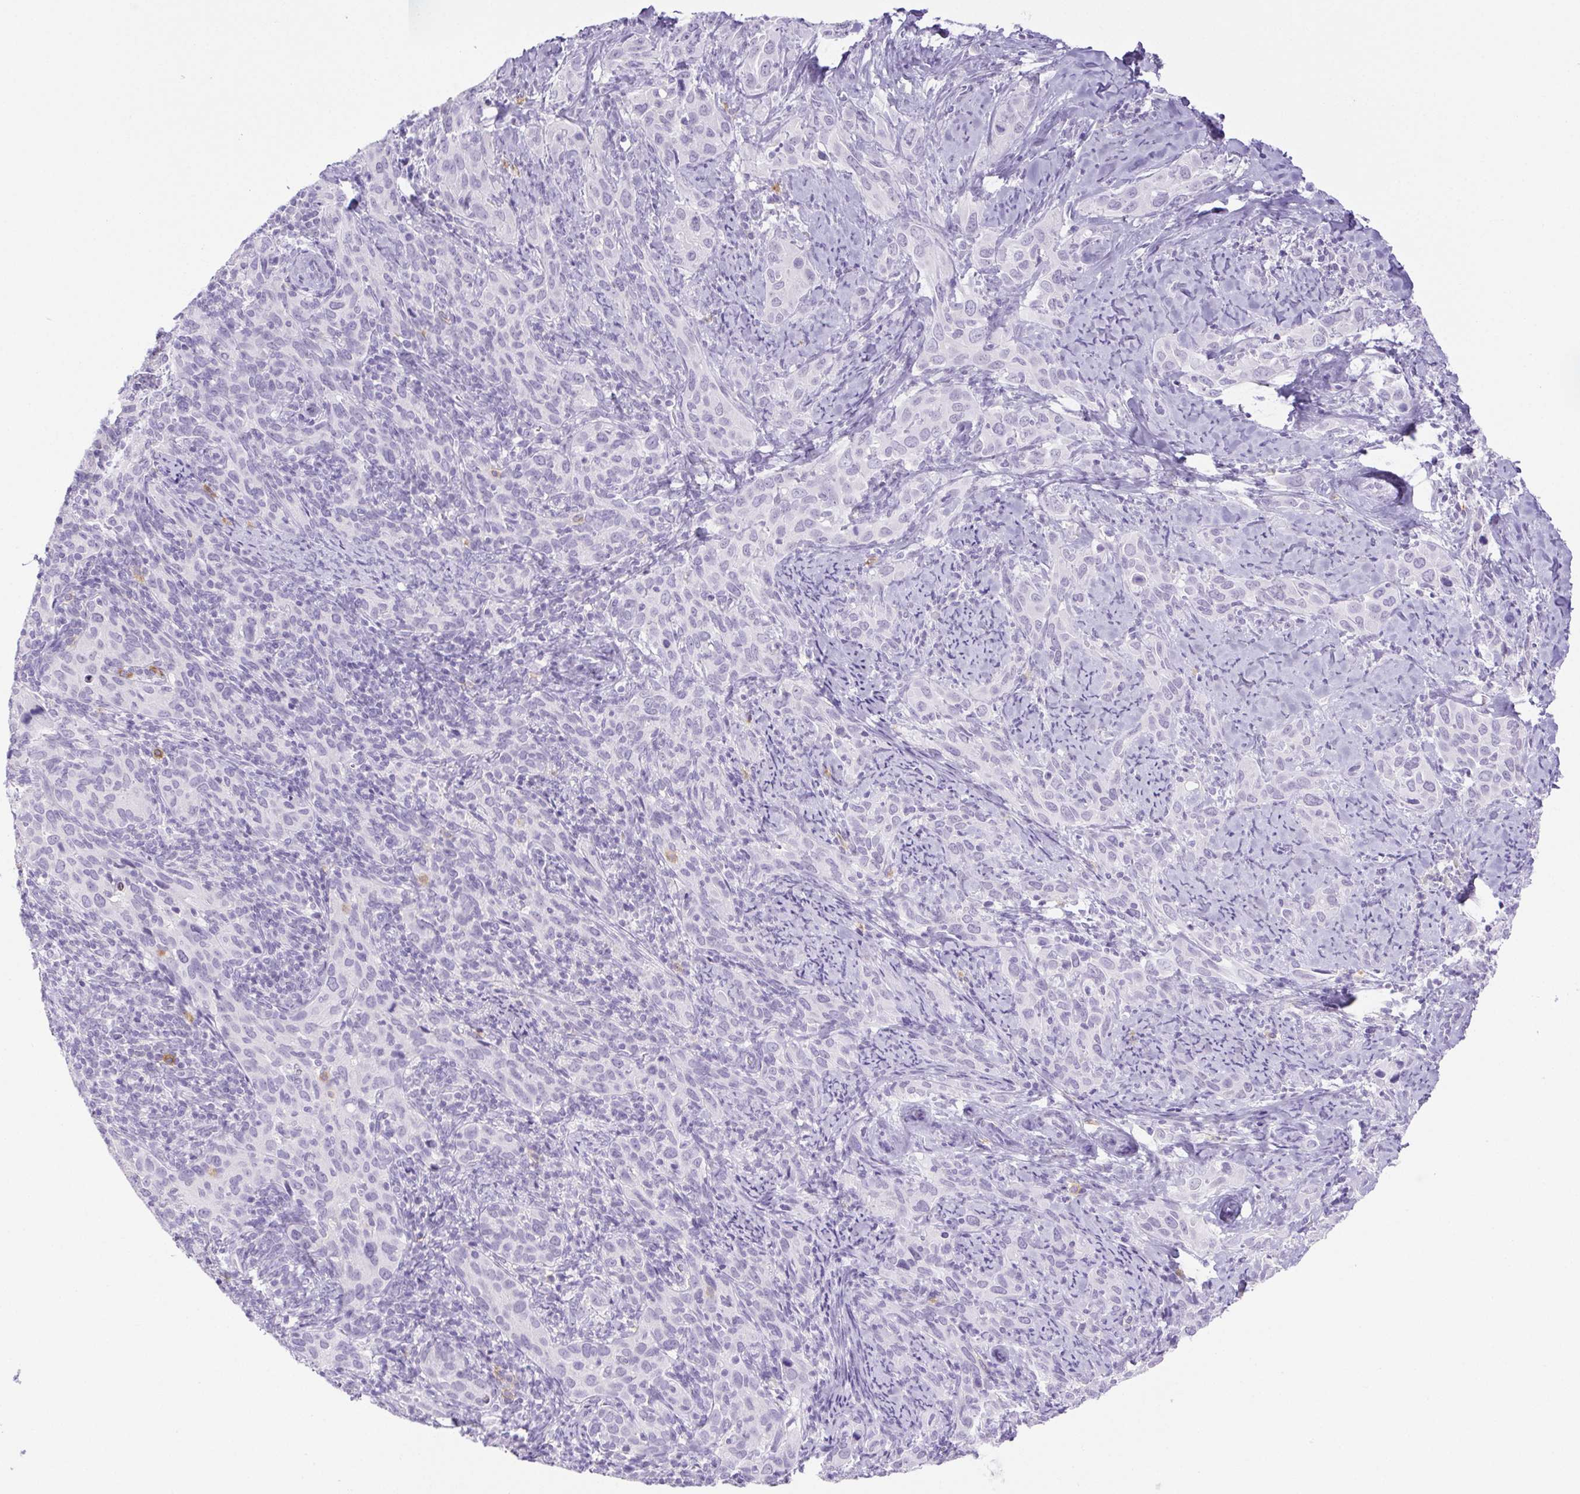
{"staining": {"intensity": "negative", "quantity": "none", "location": "none"}, "tissue": "cervical cancer", "cell_type": "Tumor cells", "image_type": "cancer", "snomed": [{"axis": "morphology", "description": "Squamous cell carcinoma, NOS"}, {"axis": "topography", "description": "Cervix"}], "caption": "Immunohistochemical staining of human squamous cell carcinoma (cervical) demonstrates no significant expression in tumor cells. (Stains: DAB IHC with hematoxylin counter stain, Microscopy: brightfield microscopy at high magnification).", "gene": "PAPPA2", "patient": {"sex": "female", "age": 51}}